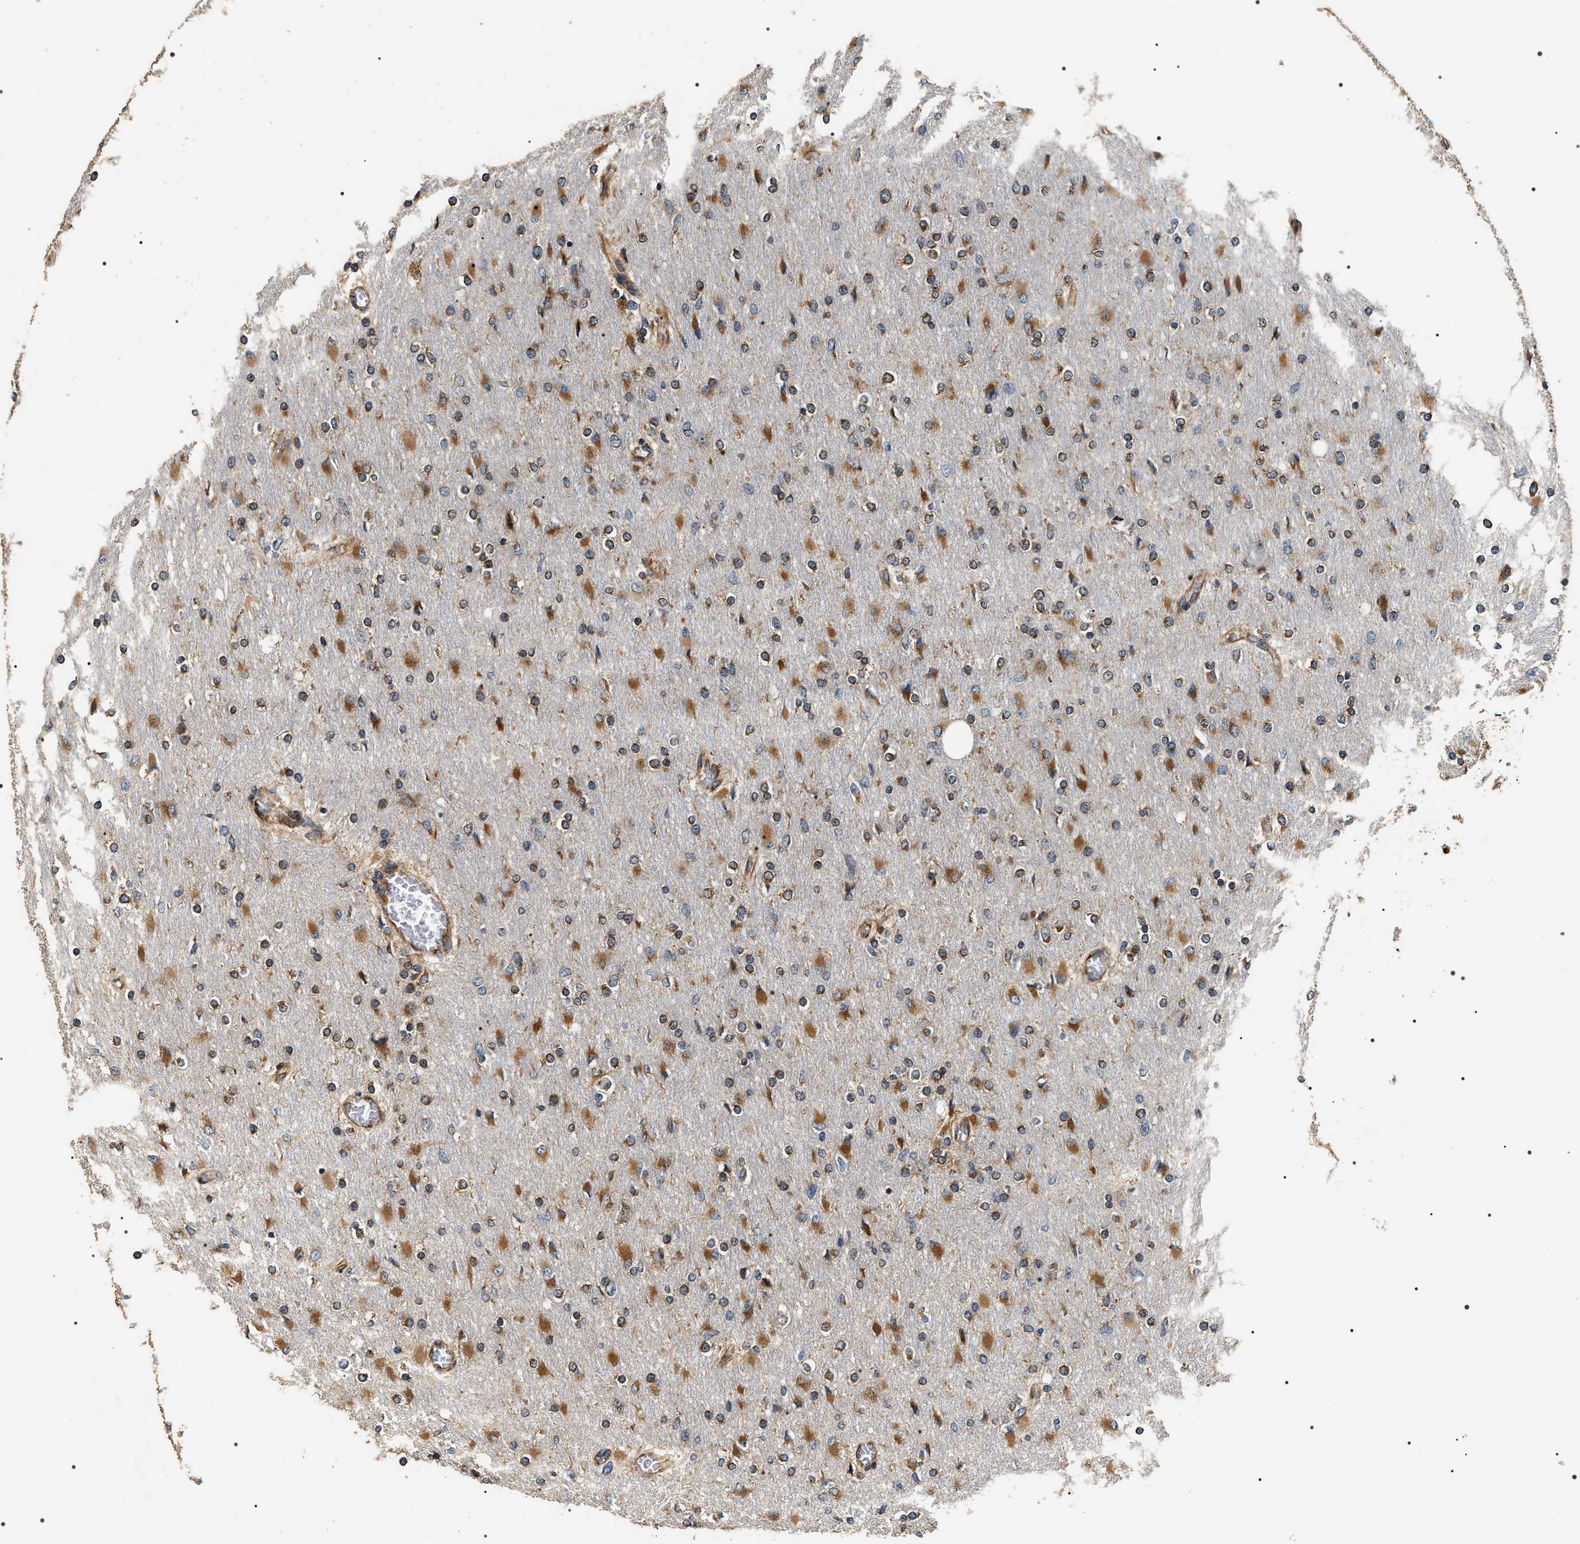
{"staining": {"intensity": "moderate", "quantity": ">75%", "location": "cytoplasmic/membranous"}, "tissue": "glioma", "cell_type": "Tumor cells", "image_type": "cancer", "snomed": [{"axis": "morphology", "description": "Glioma, malignant, High grade"}, {"axis": "topography", "description": "Cerebral cortex"}], "caption": "This is a micrograph of immunohistochemistry staining of glioma, which shows moderate staining in the cytoplasmic/membranous of tumor cells.", "gene": "KTN1", "patient": {"sex": "female", "age": 36}}